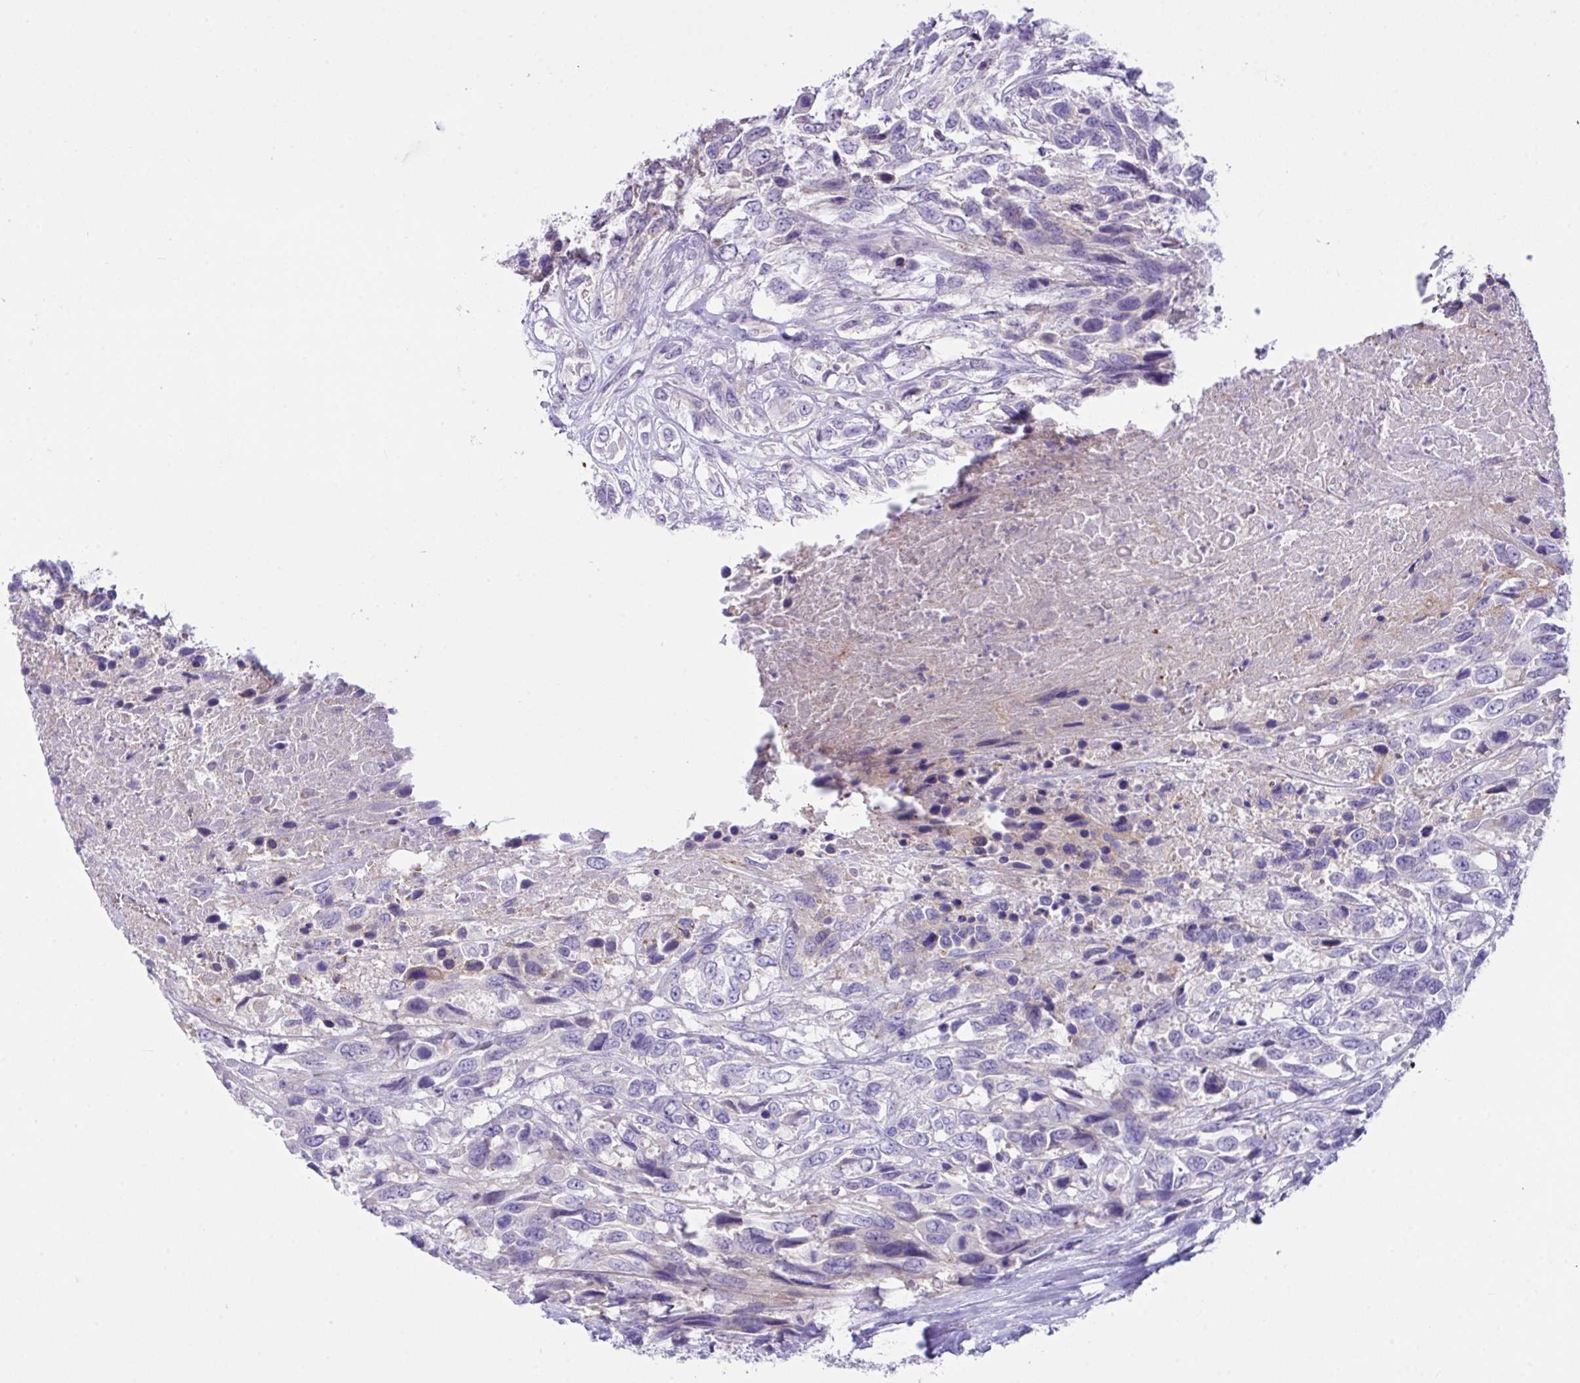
{"staining": {"intensity": "negative", "quantity": "none", "location": "none"}, "tissue": "urothelial cancer", "cell_type": "Tumor cells", "image_type": "cancer", "snomed": [{"axis": "morphology", "description": "Urothelial carcinoma, High grade"}, {"axis": "topography", "description": "Urinary bladder"}], "caption": "IHC of human urothelial carcinoma (high-grade) exhibits no staining in tumor cells.", "gene": "D2HGDH", "patient": {"sex": "female", "age": 70}}